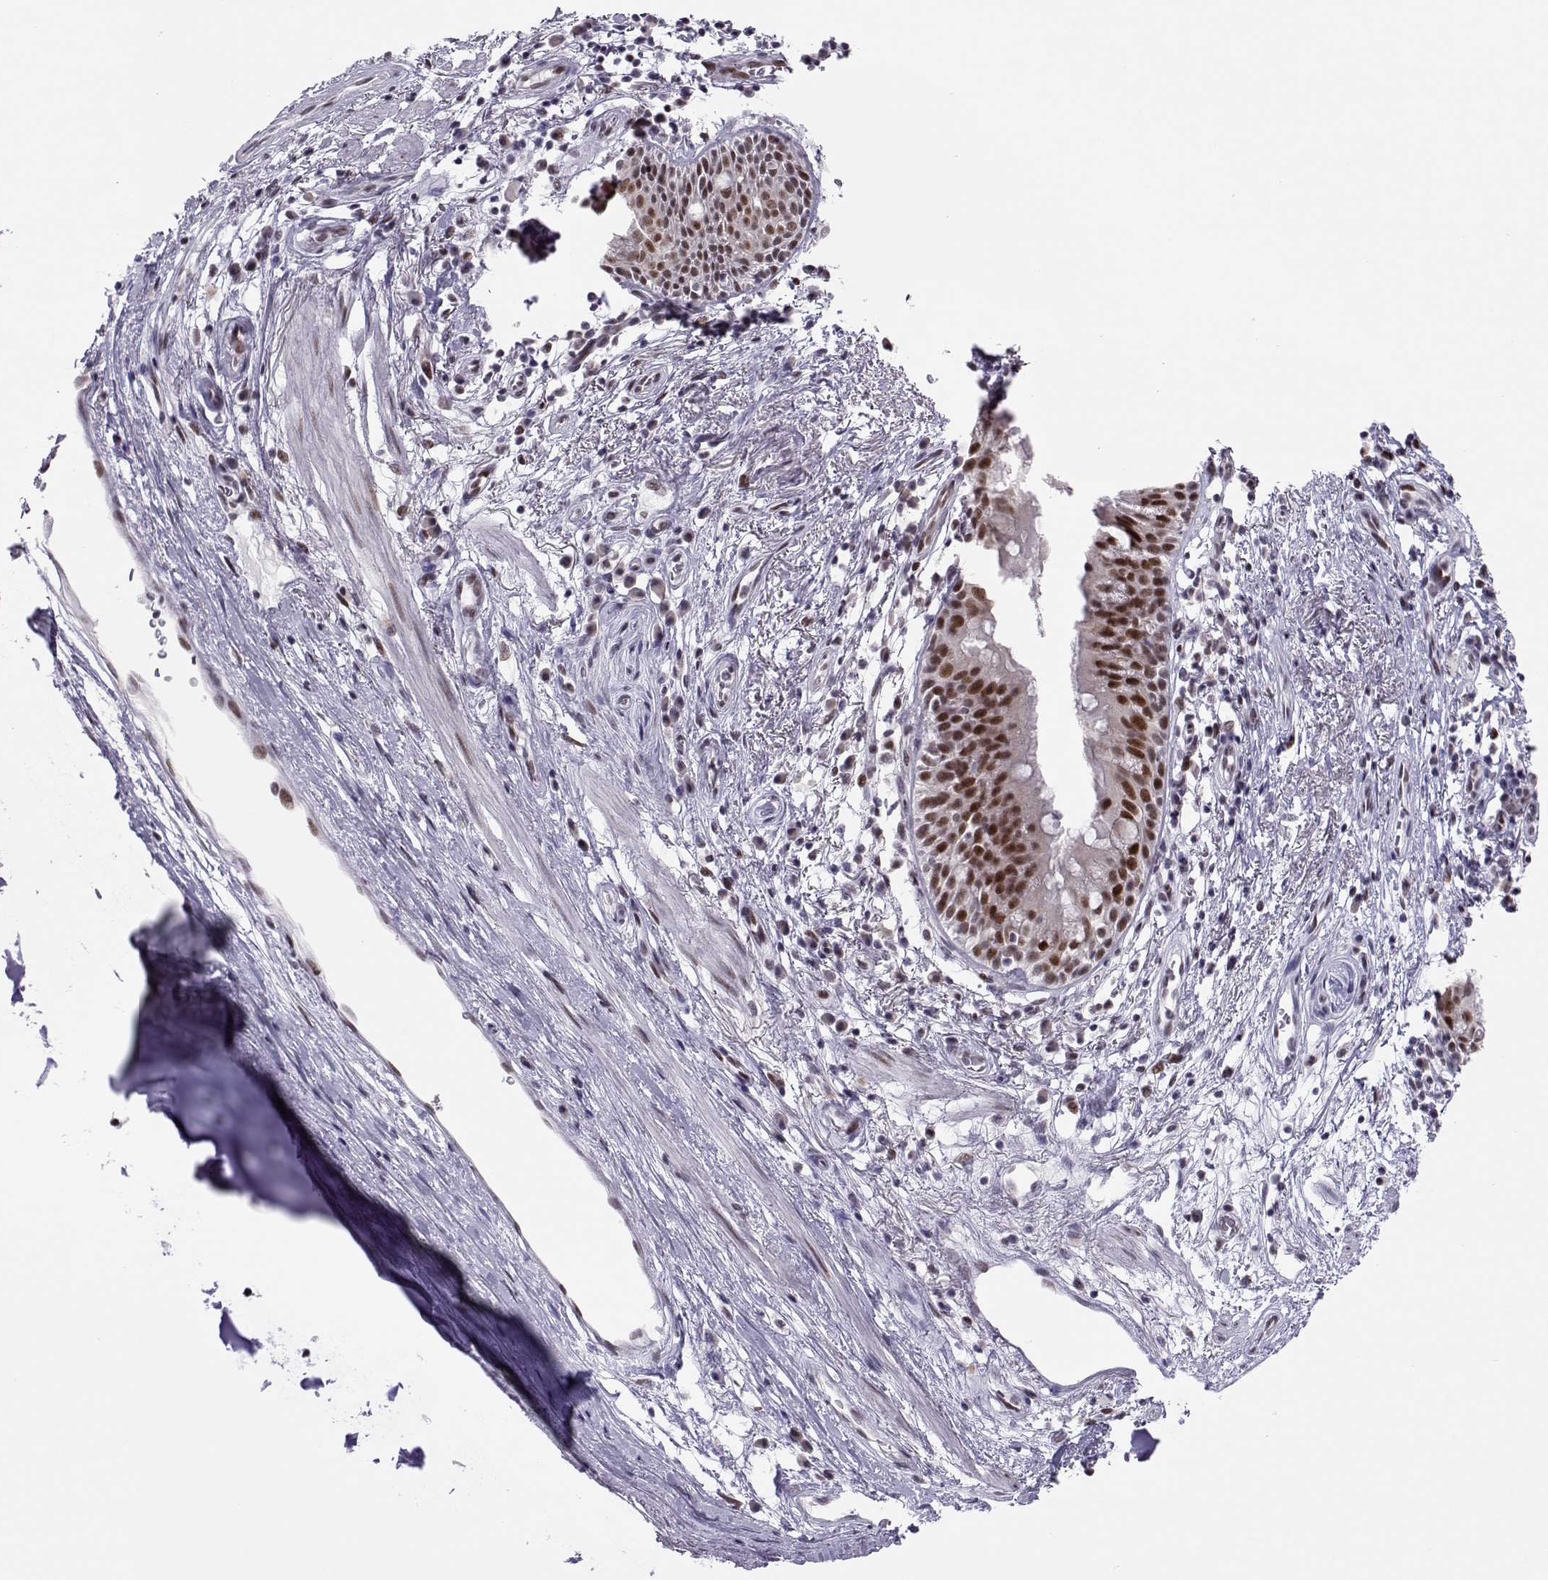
{"staining": {"intensity": "moderate", "quantity": ">75%", "location": "nuclear"}, "tissue": "bronchus", "cell_type": "Respiratory epithelial cells", "image_type": "normal", "snomed": [{"axis": "morphology", "description": "Normal tissue, NOS"}, {"axis": "topography", "description": "Cartilage tissue"}, {"axis": "topography", "description": "Bronchus"}], "caption": "Bronchus stained with immunohistochemistry demonstrates moderate nuclear positivity in about >75% of respiratory epithelial cells.", "gene": "SIX6", "patient": {"sex": "male", "age": 58}}